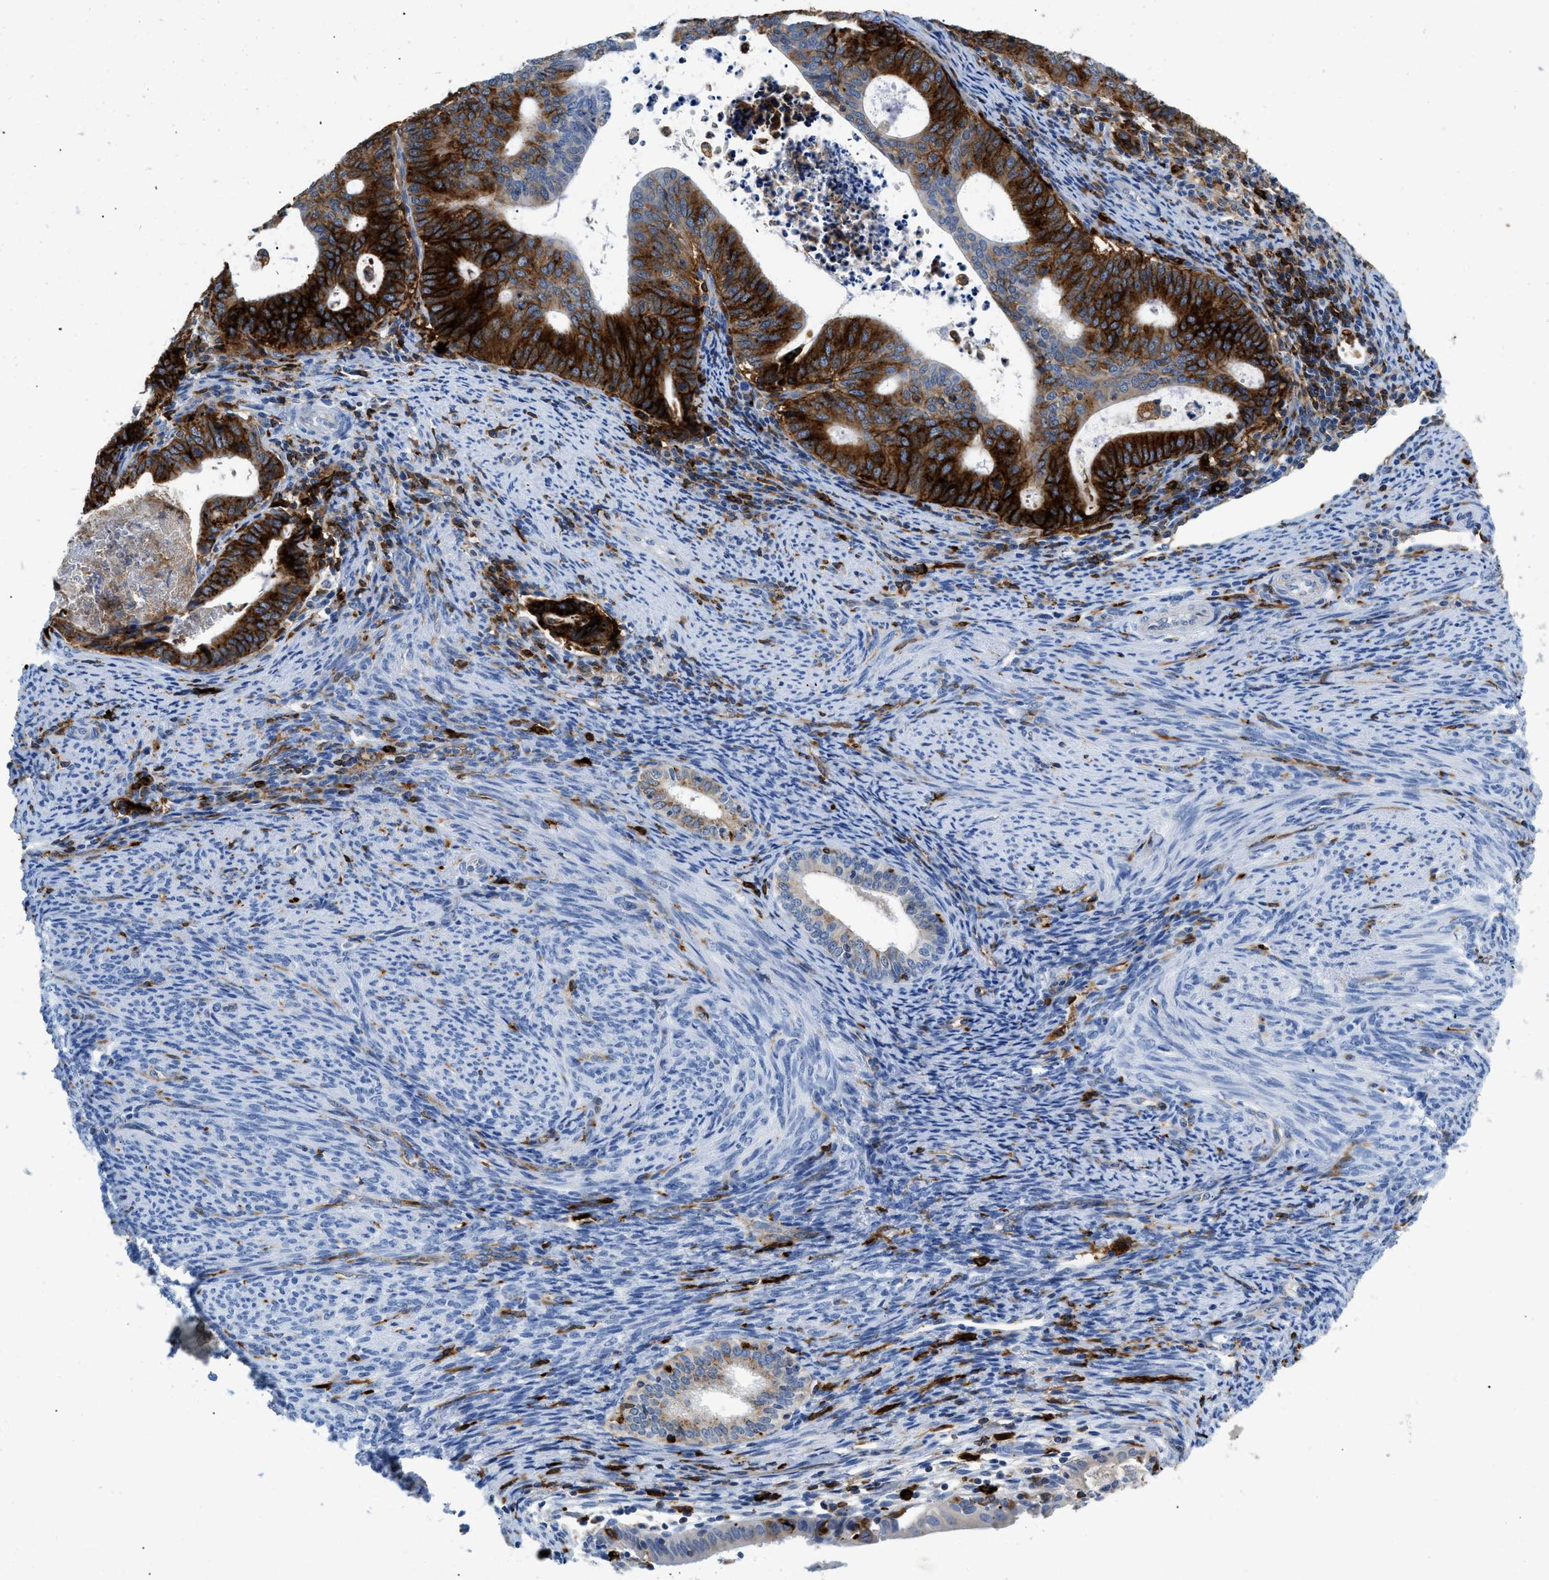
{"staining": {"intensity": "strong", "quantity": ">75%", "location": "cytoplasmic/membranous"}, "tissue": "endometrial cancer", "cell_type": "Tumor cells", "image_type": "cancer", "snomed": [{"axis": "morphology", "description": "Adenocarcinoma, NOS"}, {"axis": "topography", "description": "Uterus"}], "caption": "IHC of human endometrial cancer exhibits high levels of strong cytoplasmic/membranous positivity in about >75% of tumor cells. The staining was performed using DAB (3,3'-diaminobenzidine), with brown indicating positive protein expression. Nuclei are stained blue with hematoxylin.", "gene": "CD226", "patient": {"sex": "female", "age": 83}}